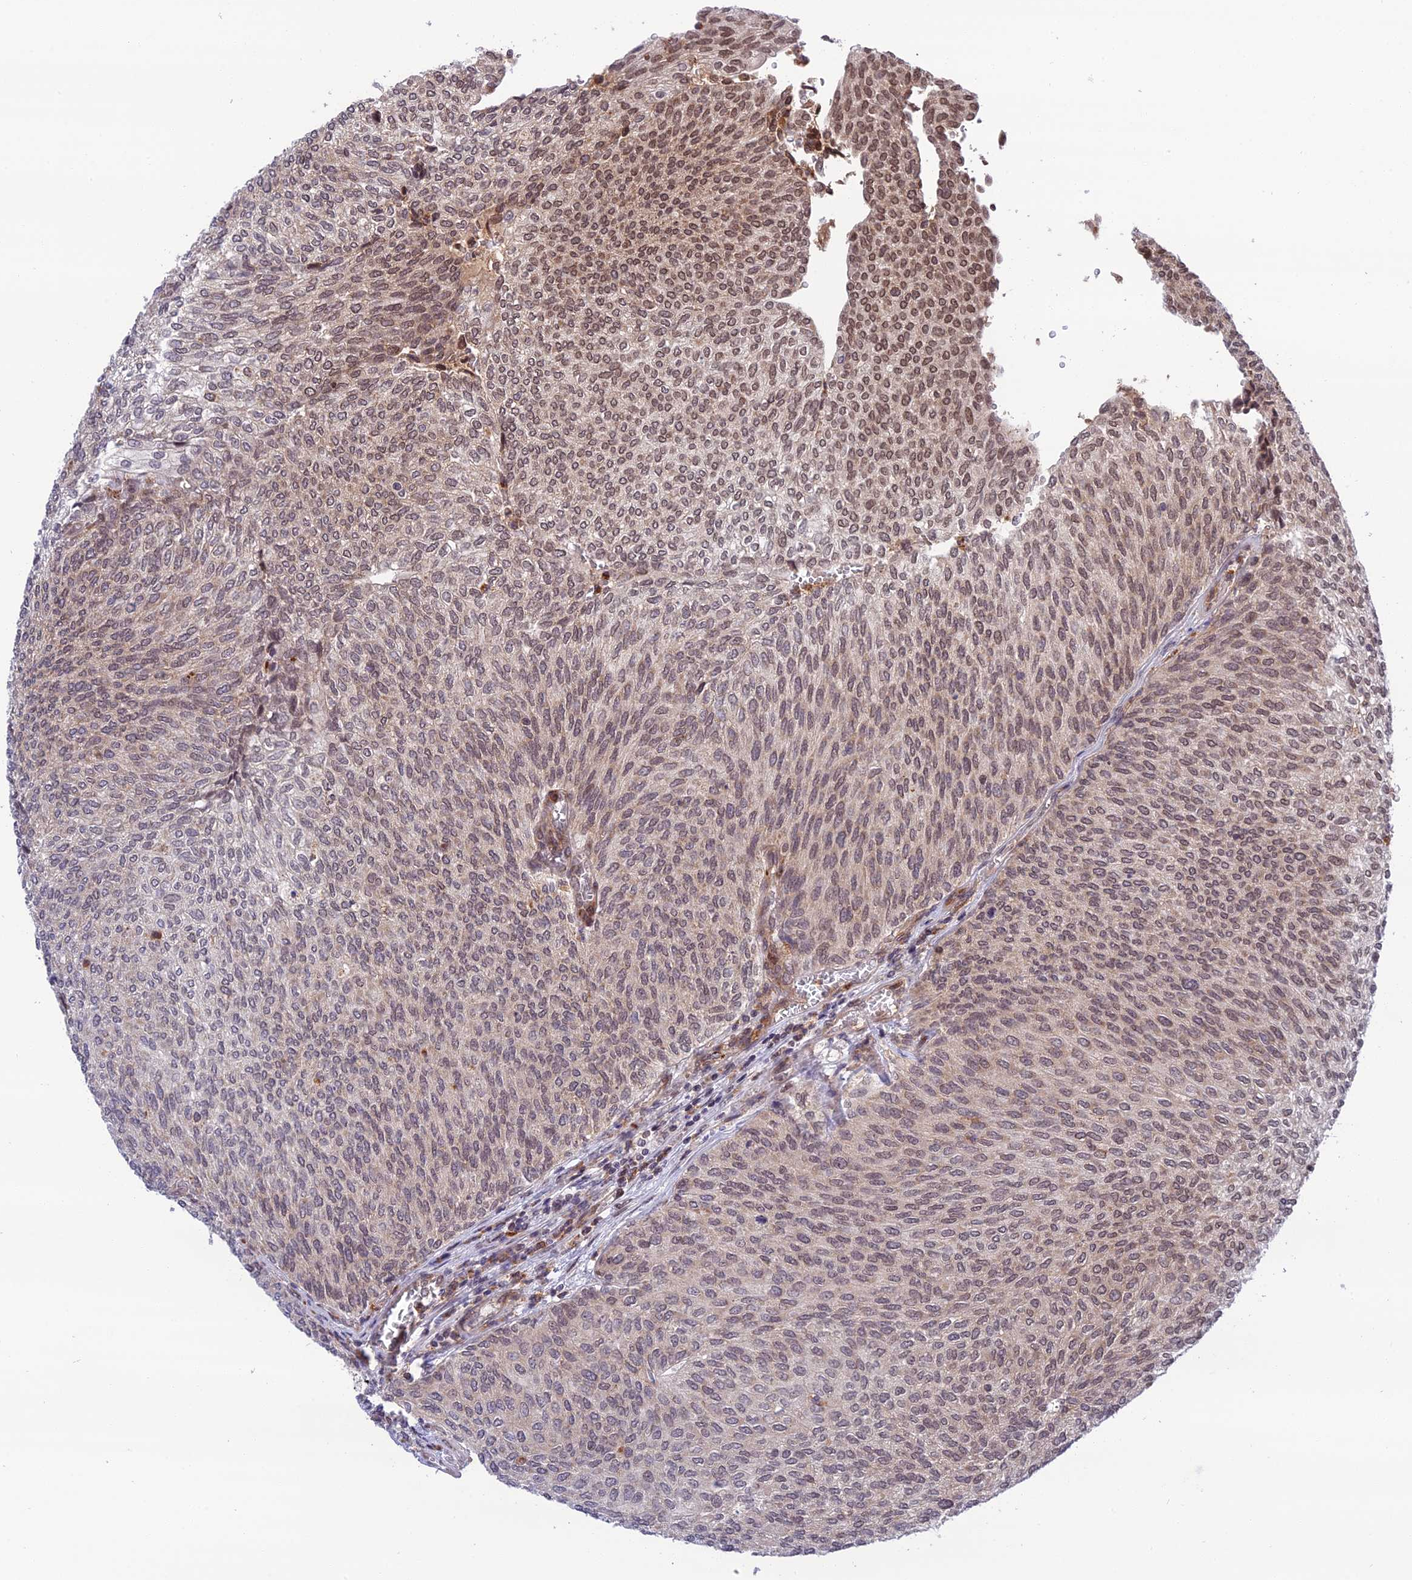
{"staining": {"intensity": "moderate", "quantity": ">75%", "location": "nuclear"}, "tissue": "urothelial cancer", "cell_type": "Tumor cells", "image_type": "cancer", "snomed": [{"axis": "morphology", "description": "Urothelial carcinoma, Low grade"}, {"axis": "topography", "description": "Urinary bladder"}], "caption": "A micrograph showing moderate nuclear expression in approximately >75% of tumor cells in urothelial cancer, as visualized by brown immunohistochemical staining.", "gene": "REXO1", "patient": {"sex": "female", "age": 79}}